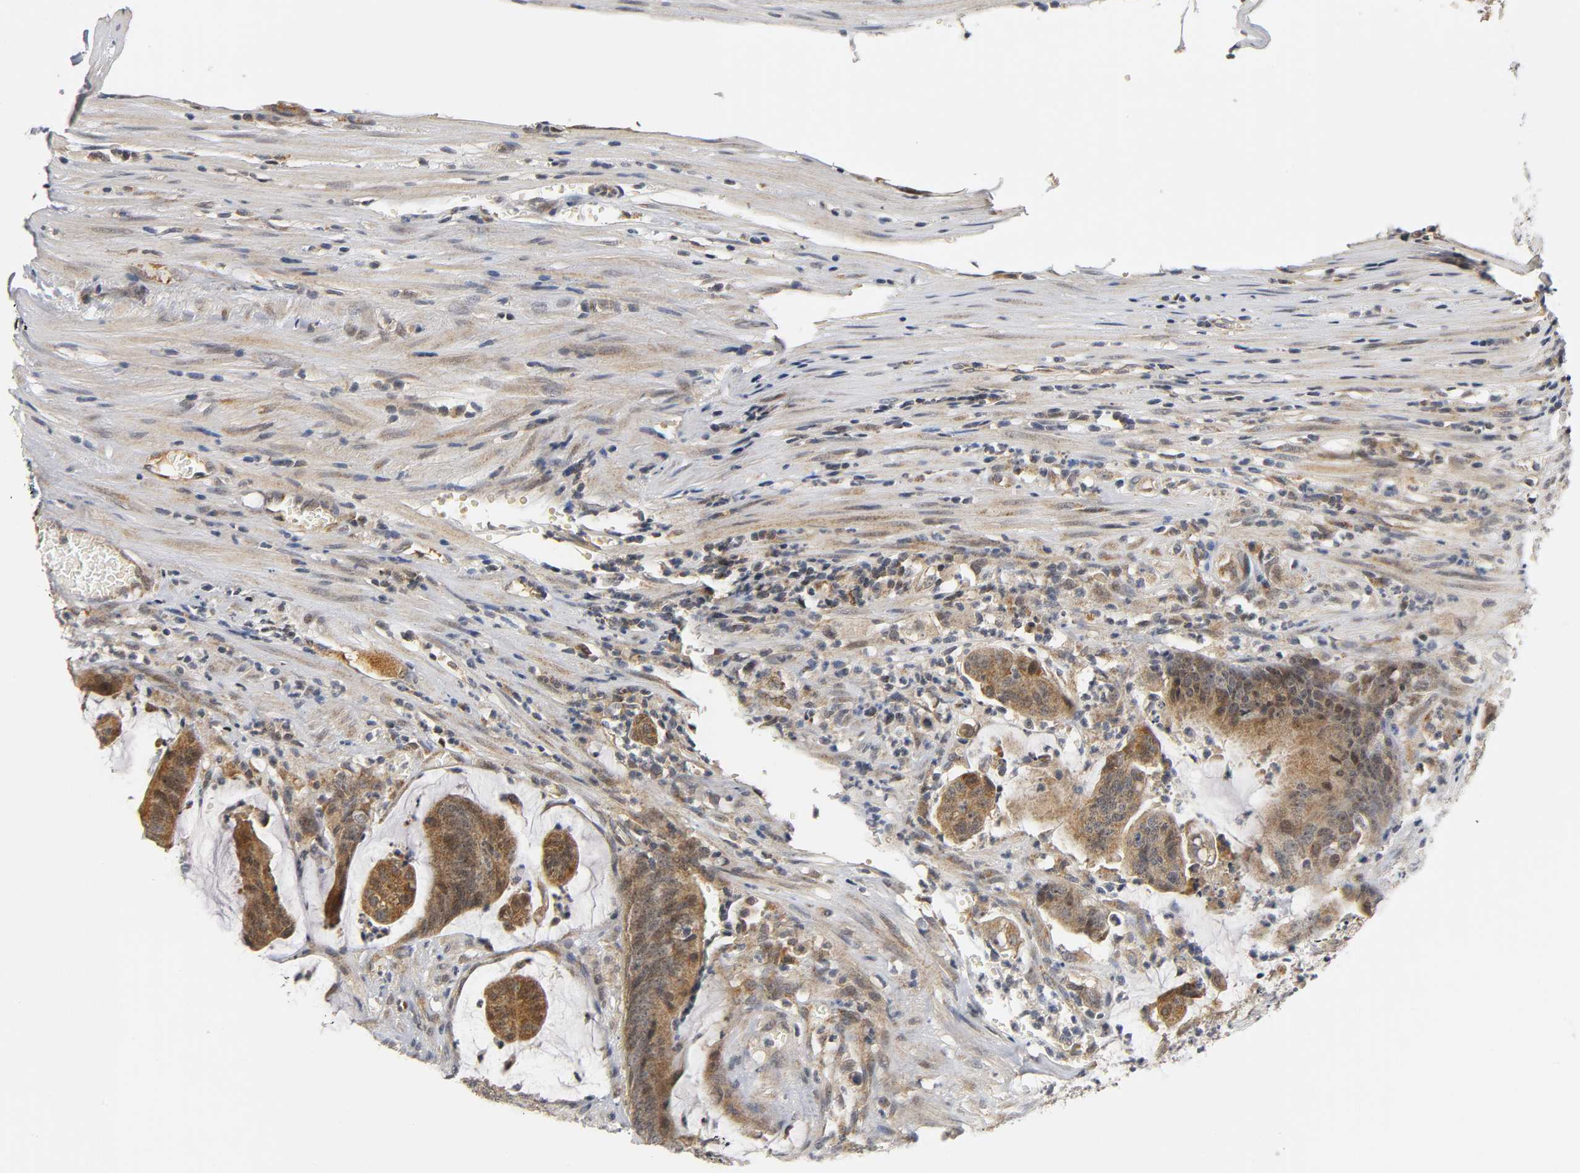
{"staining": {"intensity": "moderate", "quantity": ">75%", "location": "cytoplasmic/membranous"}, "tissue": "colorectal cancer", "cell_type": "Tumor cells", "image_type": "cancer", "snomed": [{"axis": "morphology", "description": "Adenocarcinoma, NOS"}, {"axis": "topography", "description": "Rectum"}], "caption": "Moderate cytoplasmic/membranous expression is identified in about >75% of tumor cells in adenocarcinoma (colorectal).", "gene": "NRP1", "patient": {"sex": "female", "age": 66}}